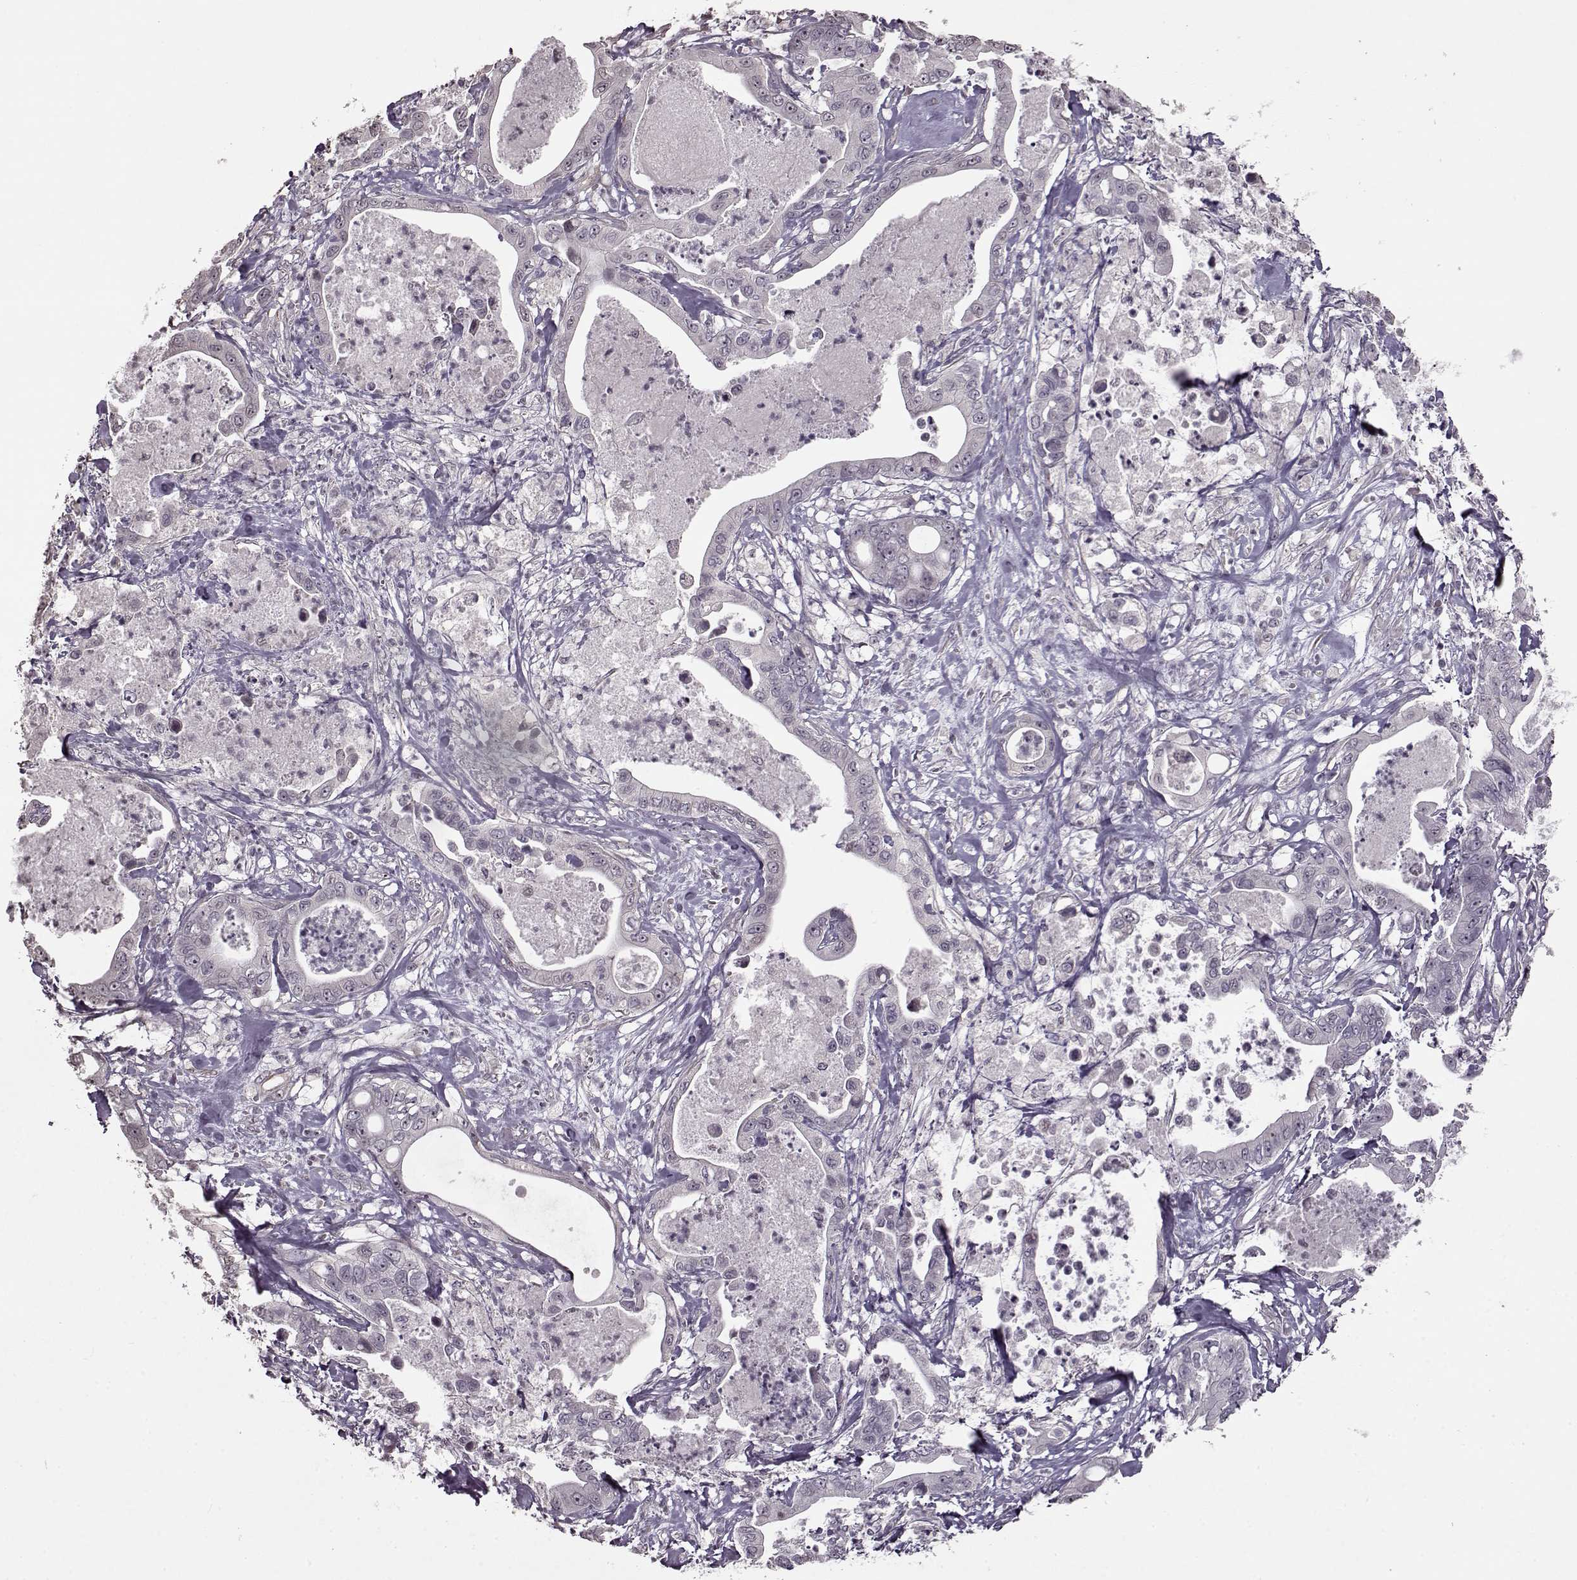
{"staining": {"intensity": "negative", "quantity": "none", "location": "none"}, "tissue": "pancreatic cancer", "cell_type": "Tumor cells", "image_type": "cancer", "snomed": [{"axis": "morphology", "description": "Adenocarcinoma, NOS"}, {"axis": "topography", "description": "Pancreas"}], "caption": "Immunohistochemical staining of human pancreatic cancer exhibits no significant expression in tumor cells.", "gene": "FSHB", "patient": {"sex": "male", "age": 71}}